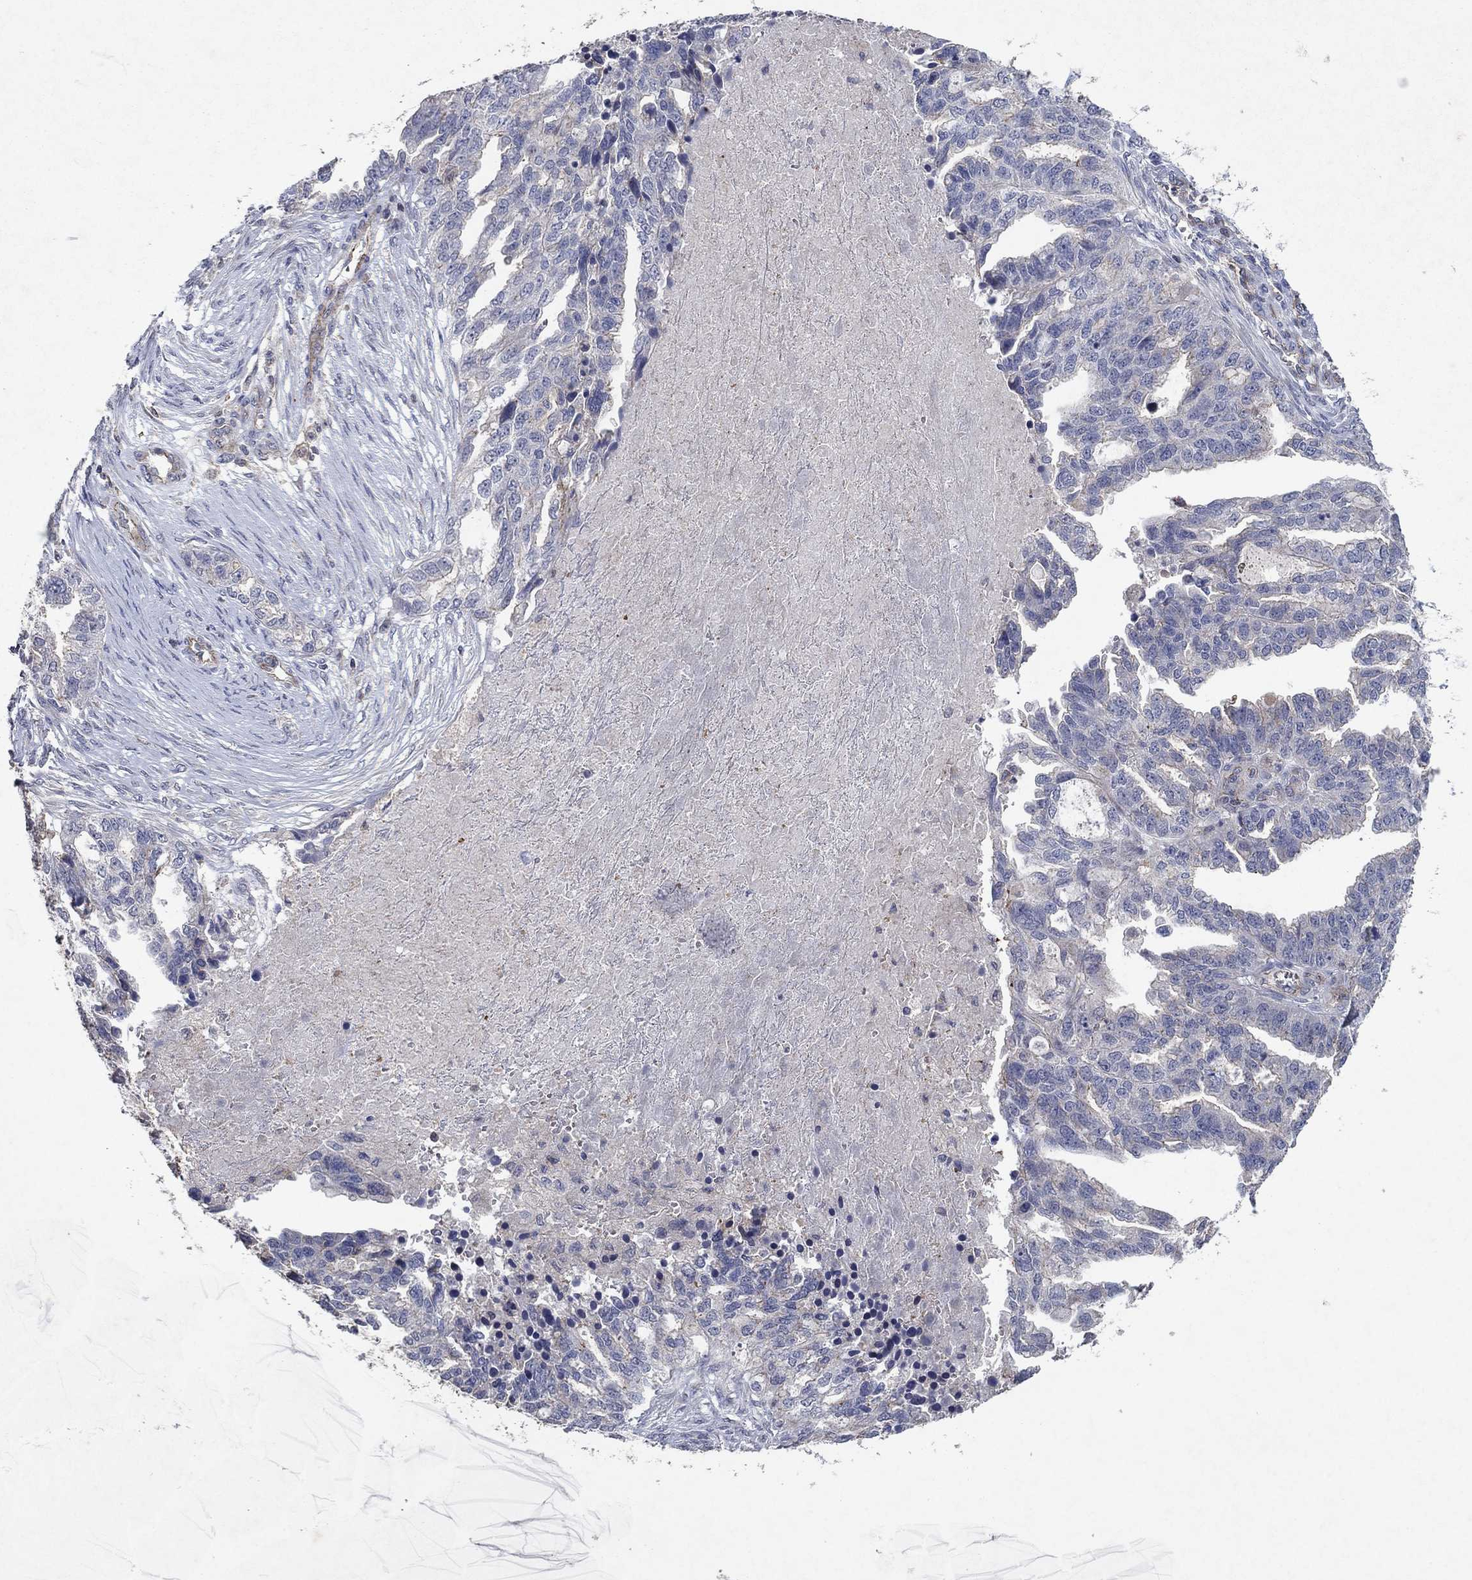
{"staining": {"intensity": "negative", "quantity": "none", "location": "none"}, "tissue": "ovarian cancer", "cell_type": "Tumor cells", "image_type": "cancer", "snomed": [{"axis": "morphology", "description": "Cystadenocarcinoma, serous, NOS"}, {"axis": "topography", "description": "Ovary"}], "caption": "An image of human ovarian cancer (serous cystadenocarcinoma) is negative for staining in tumor cells.", "gene": "FRG1", "patient": {"sex": "female", "age": 51}}